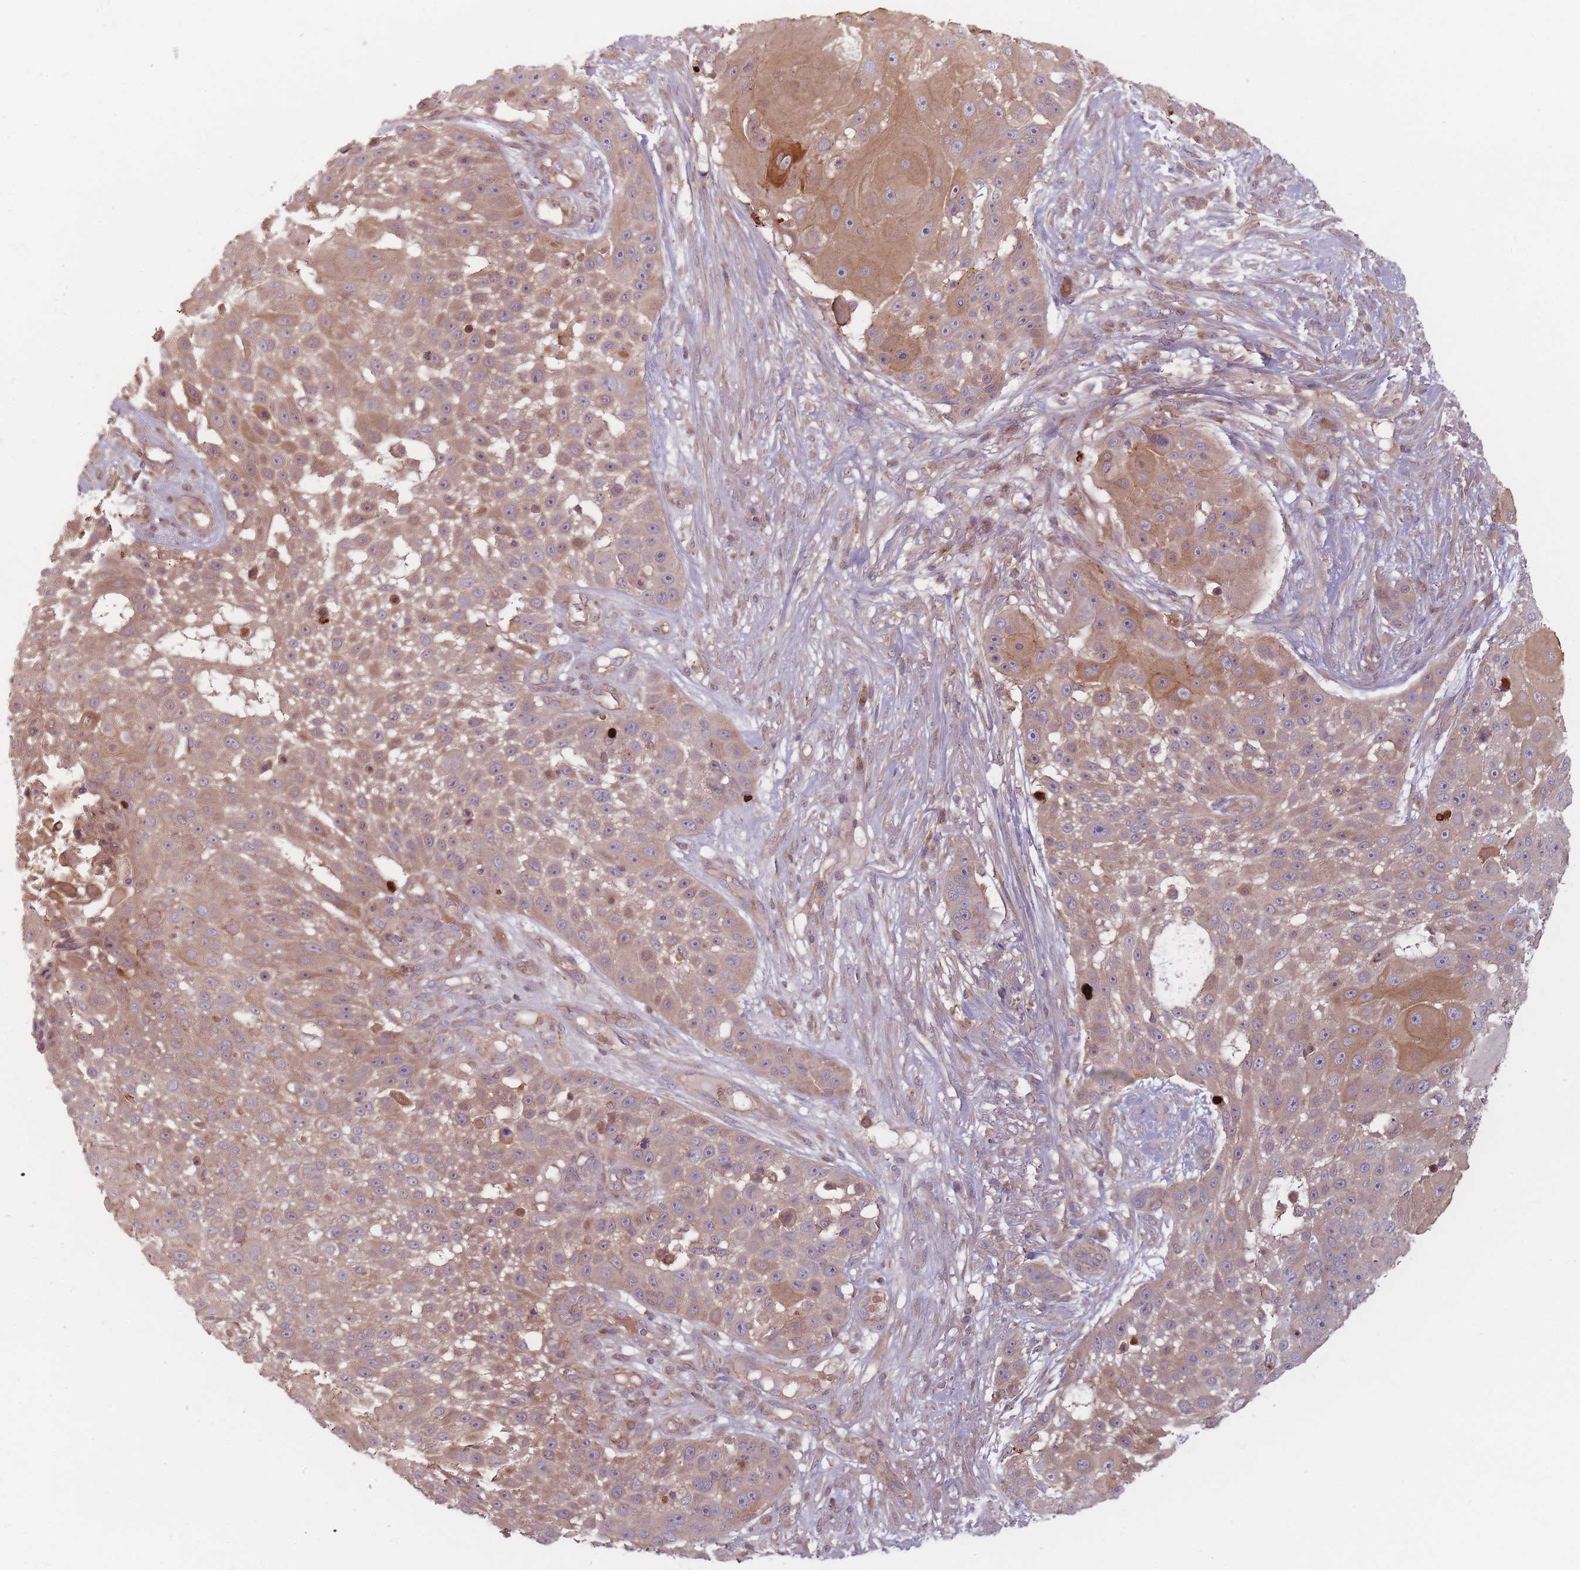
{"staining": {"intensity": "moderate", "quantity": ">75%", "location": "cytoplasmic/membranous"}, "tissue": "skin cancer", "cell_type": "Tumor cells", "image_type": "cancer", "snomed": [{"axis": "morphology", "description": "Squamous cell carcinoma, NOS"}, {"axis": "topography", "description": "Skin"}], "caption": "This is an image of immunohistochemistry (IHC) staining of skin cancer, which shows moderate staining in the cytoplasmic/membranous of tumor cells.", "gene": "NT5DC2", "patient": {"sex": "female", "age": 86}}